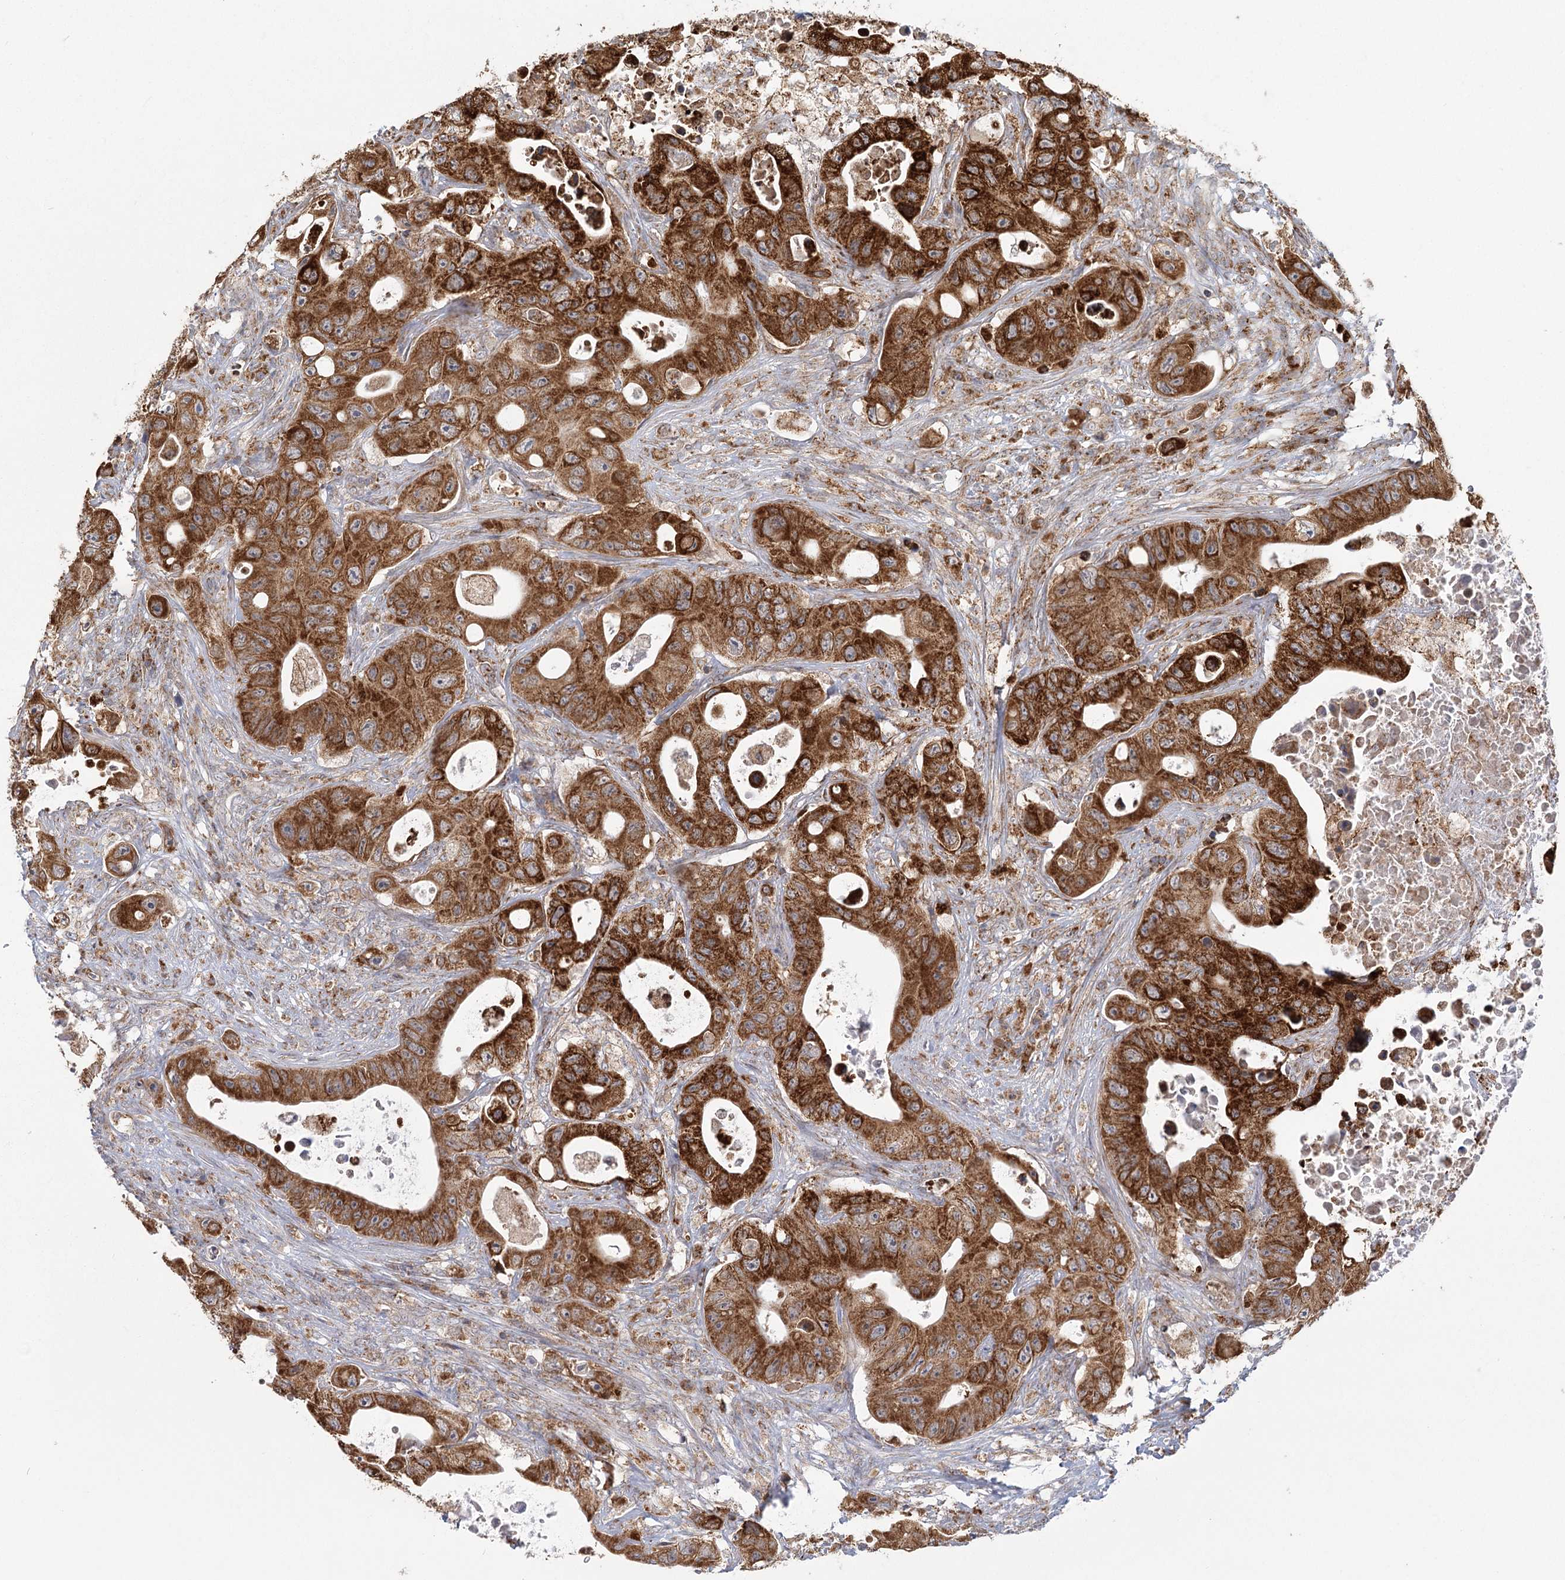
{"staining": {"intensity": "strong", "quantity": ">75%", "location": "cytoplasmic/membranous"}, "tissue": "colorectal cancer", "cell_type": "Tumor cells", "image_type": "cancer", "snomed": [{"axis": "morphology", "description": "Adenocarcinoma, NOS"}, {"axis": "topography", "description": "Colon"}], "caption": "This photomicrograph displays IHC staining of human colorectal adenocarcinoma, with high strong cytoplasmic/membranous expression in about >75% of tumor cells.", "gene": "LACTB", "patient": {"sex": "female", "age": 46}}